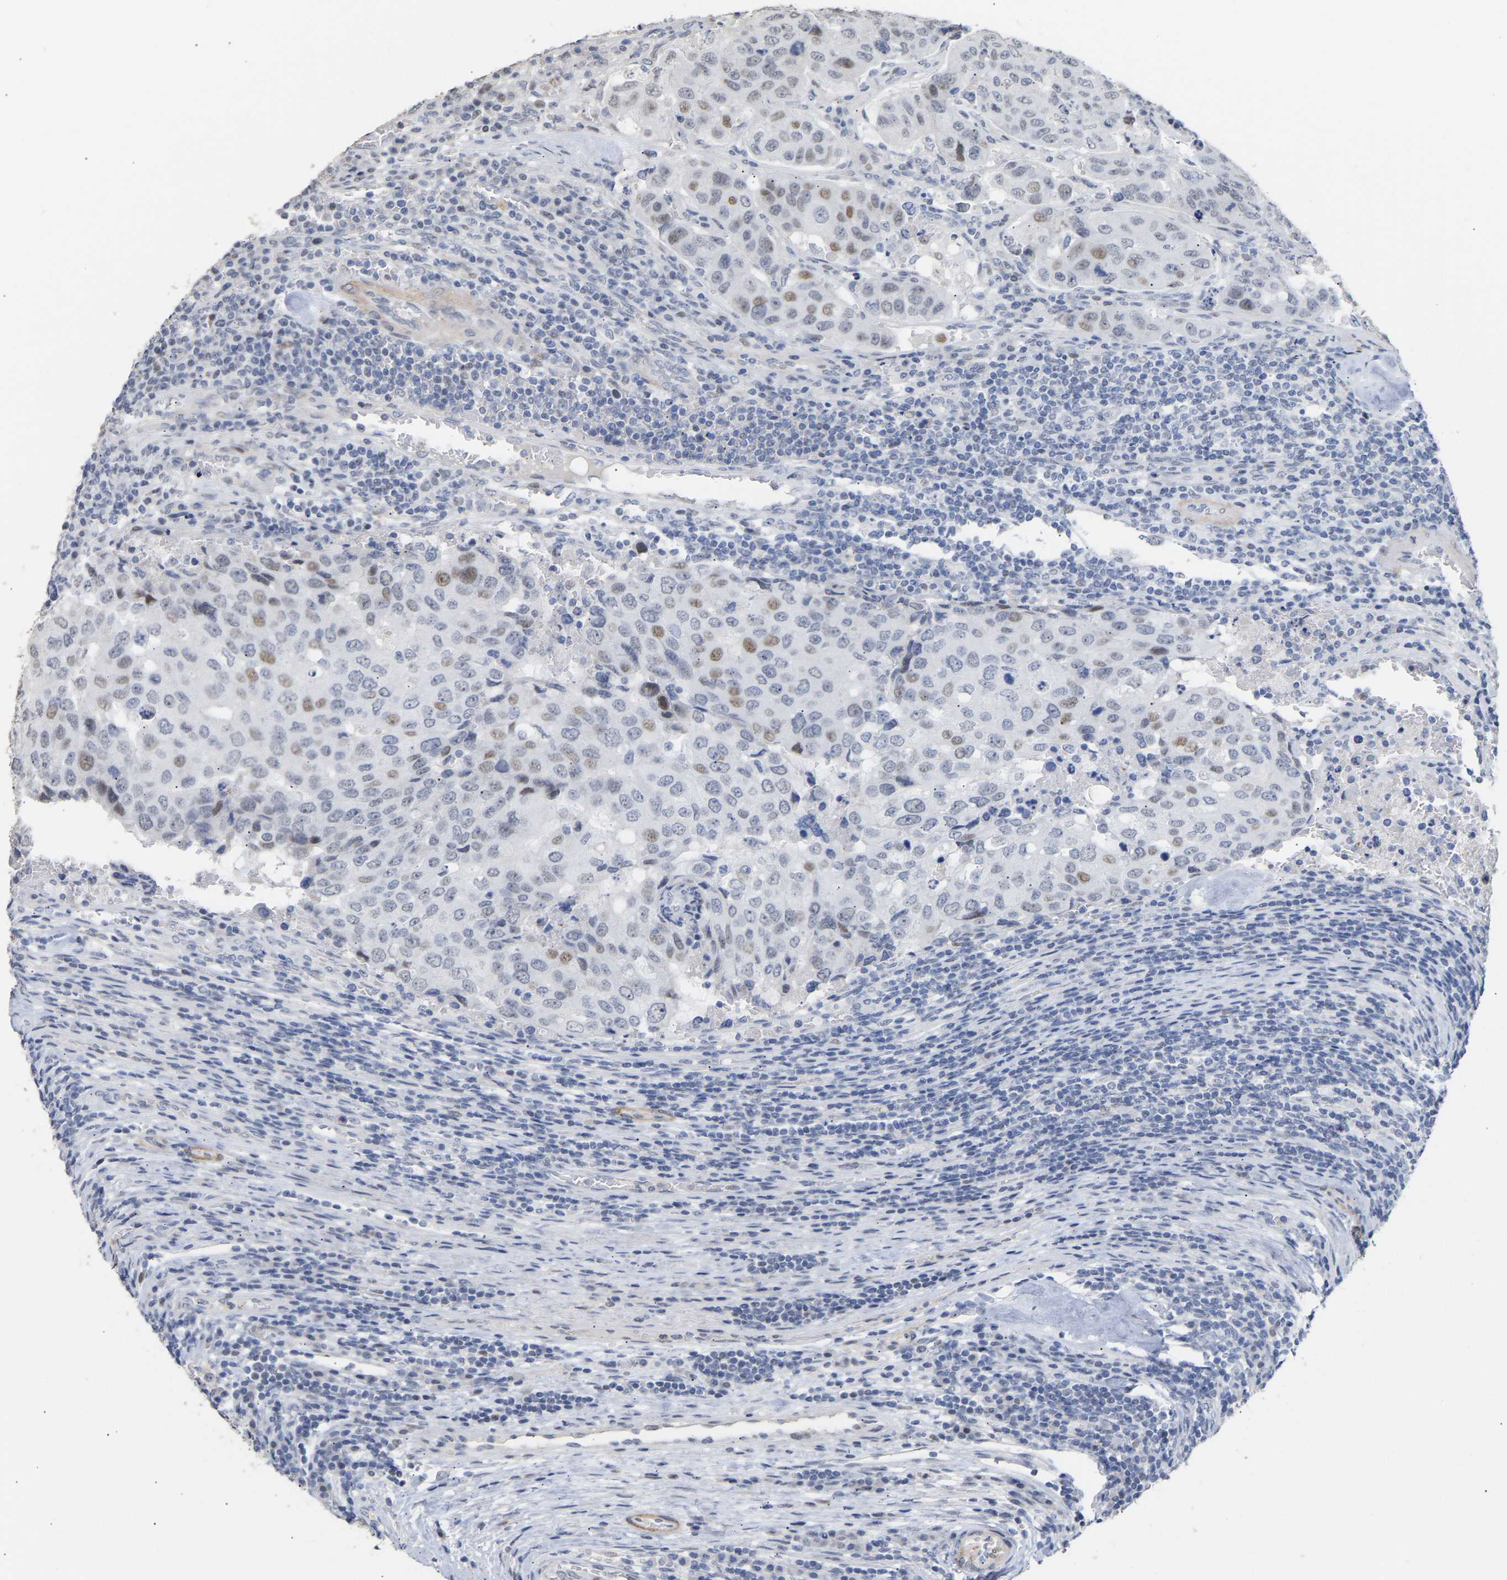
{"staining": {"intensity": "moderate", "quantity": "<25%", "location": "nuclear"}, "tissue": "urothelial cancer", "cell_type": "Tumor cells", "image_type": "cancer", "snomed": [{"axis": "morphology", "description": "Urothelial carcinoma, High grade"}, {"axis": "topography", "description": "Lymph node"}, {"axis": "topography", "description": "Urinary bladder"}], "caption": "A brown stain shows moderate nuclear positivity of a protein in human urothelial cancer tumor cells.", "gene": "AMPH", "patient": {"sex": "male", "age": 51}}